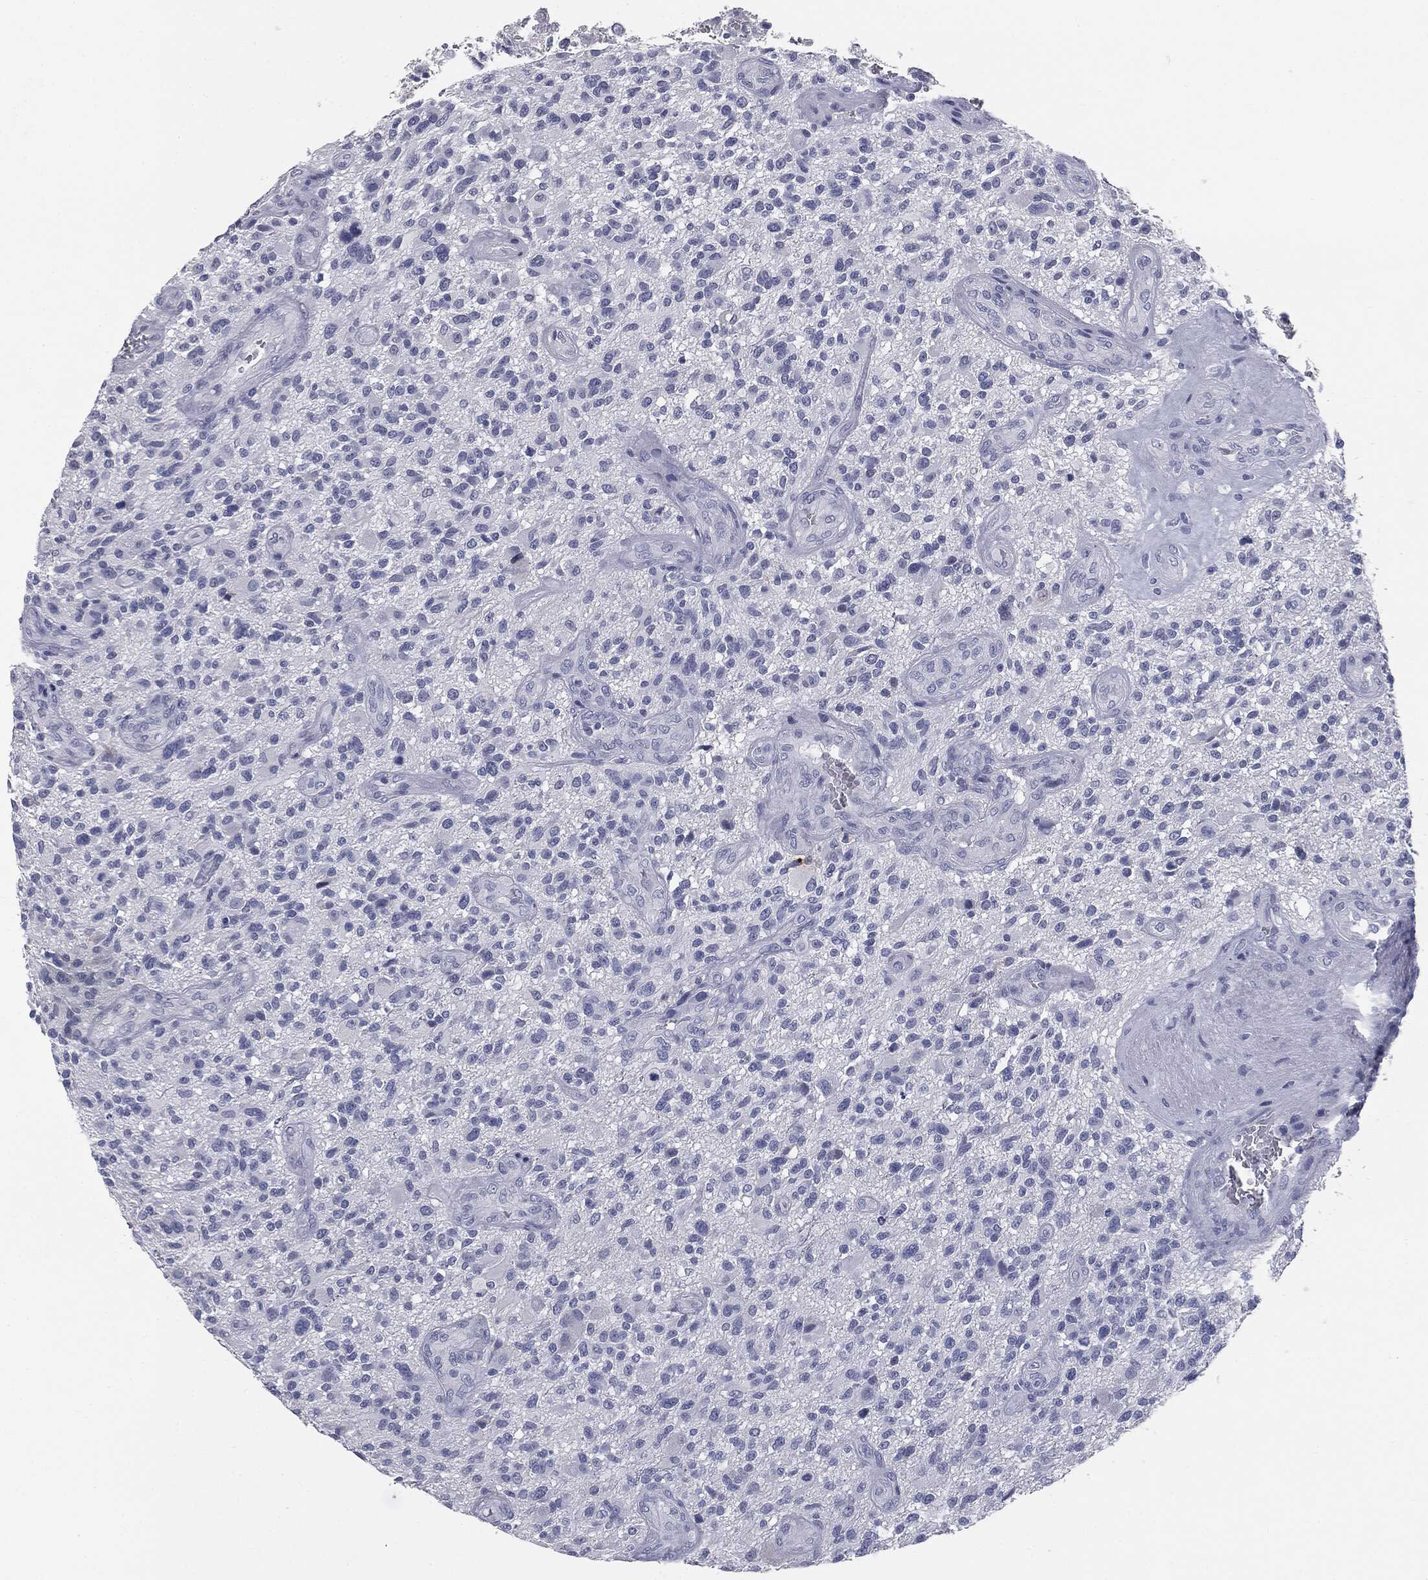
{"staining": {"intensity": "negative", "quantity": "none", "location": "none"}, "tissue": "glioma", "cell_type": "Tumor cells", "image_type": "cancer", "snomed": [{"axis": "morphology", "description": "Glioma, malignant, High grade"}, {"axis": "topography", "description": "Brain"}], "caption": "A photomicrograph of human malignant glioma (high-grade) is negative for staining in tumor cells.", "gene": "MUC5AC", "patient": {"sex": "male", "age": 47}}